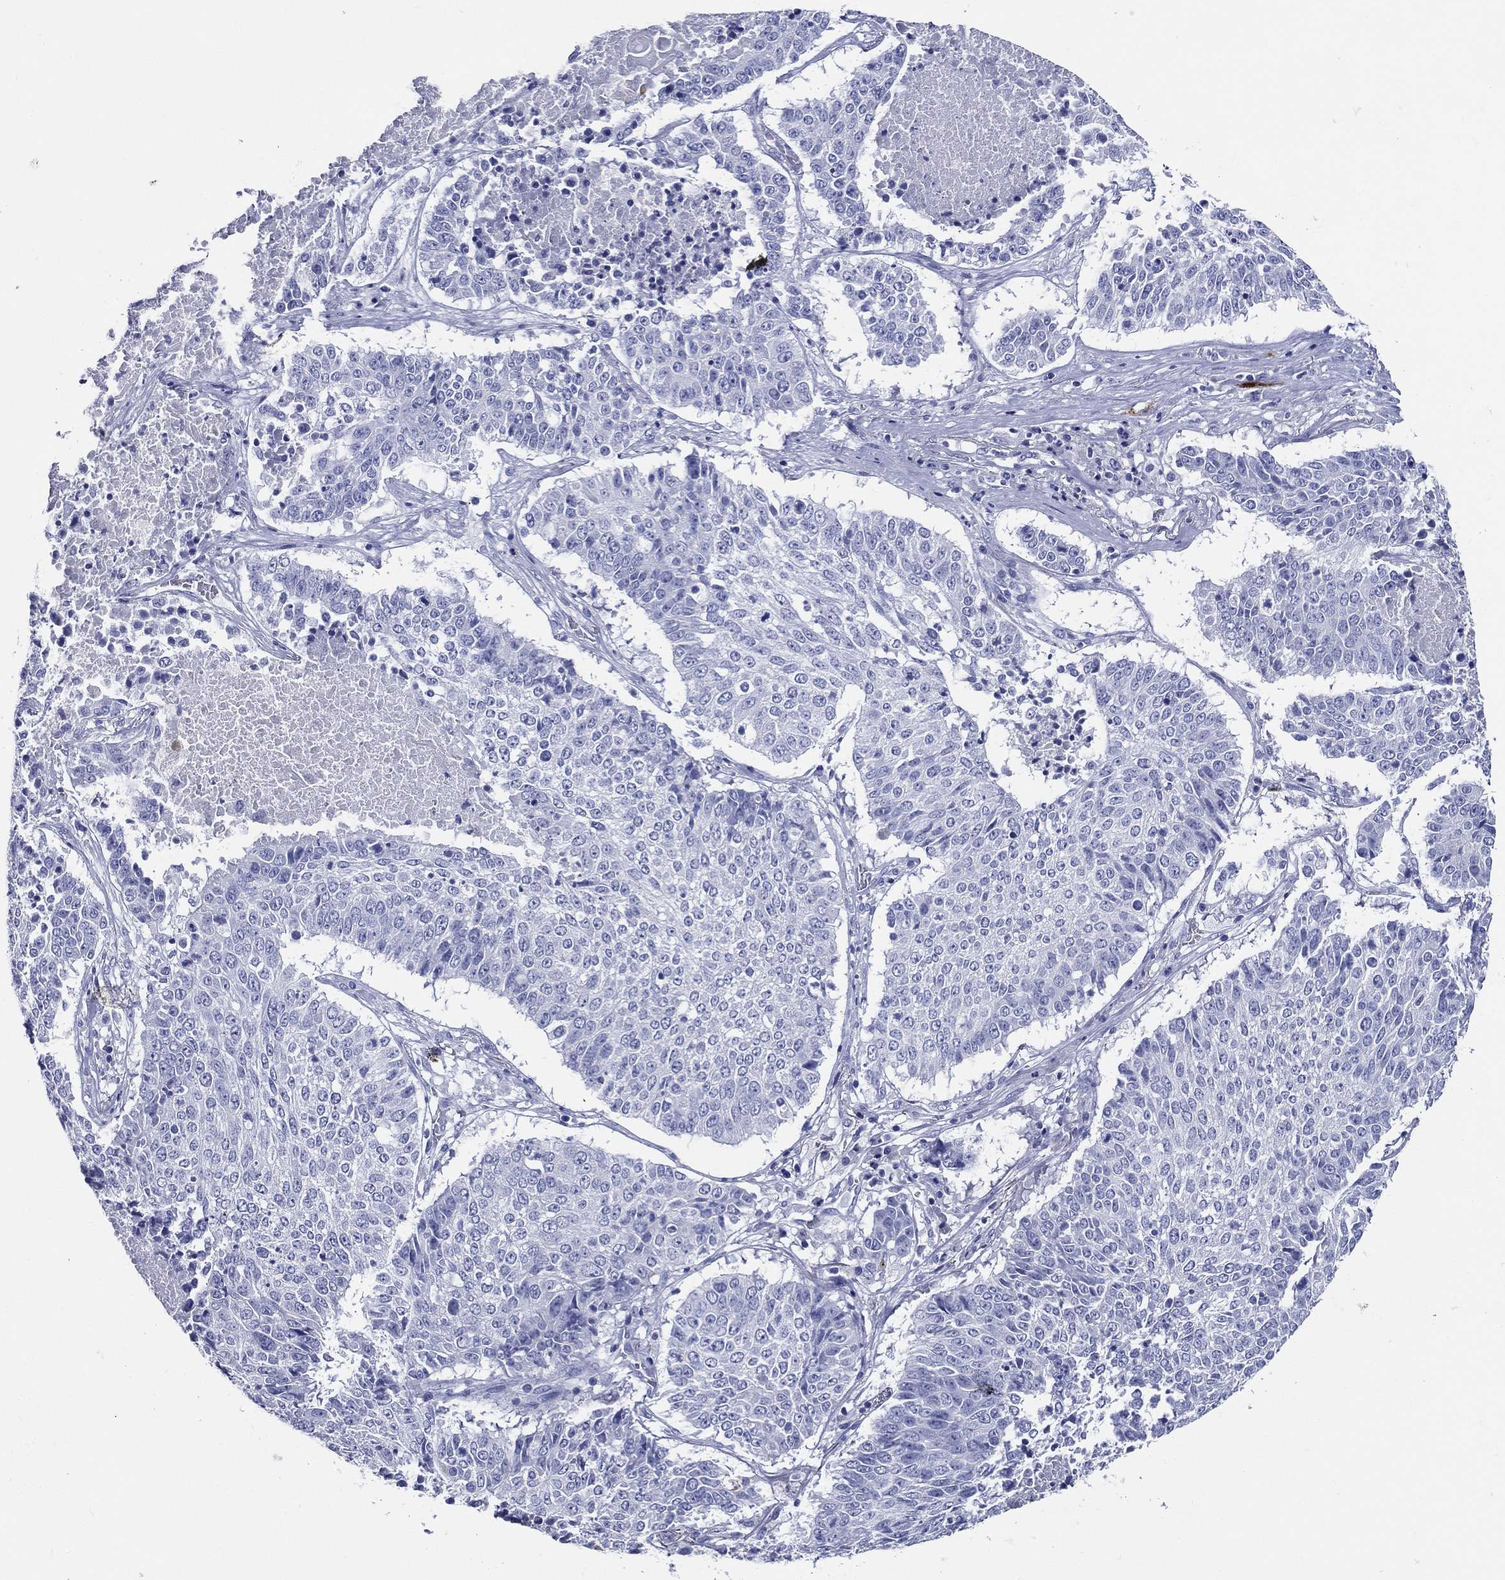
{"staining": {"intensity": "negative", "quantity": "none", "location": "none"}, "tissue": "lung cancer", "cell_type": "Tumor cells", "image_type": "cancer", "snomed": [{"axis": "morphology", "description": "Squamous cell carcinoma, NOS"}, {"axis": "topography", "description": "Lung"}], "caption": "This is an immunohistochemistry micrograph of lung squamous cell carcinoma. There is no staining in tumor cells.", "gene": "ACE2", "patient": {"sex": "male", "age": 64}}